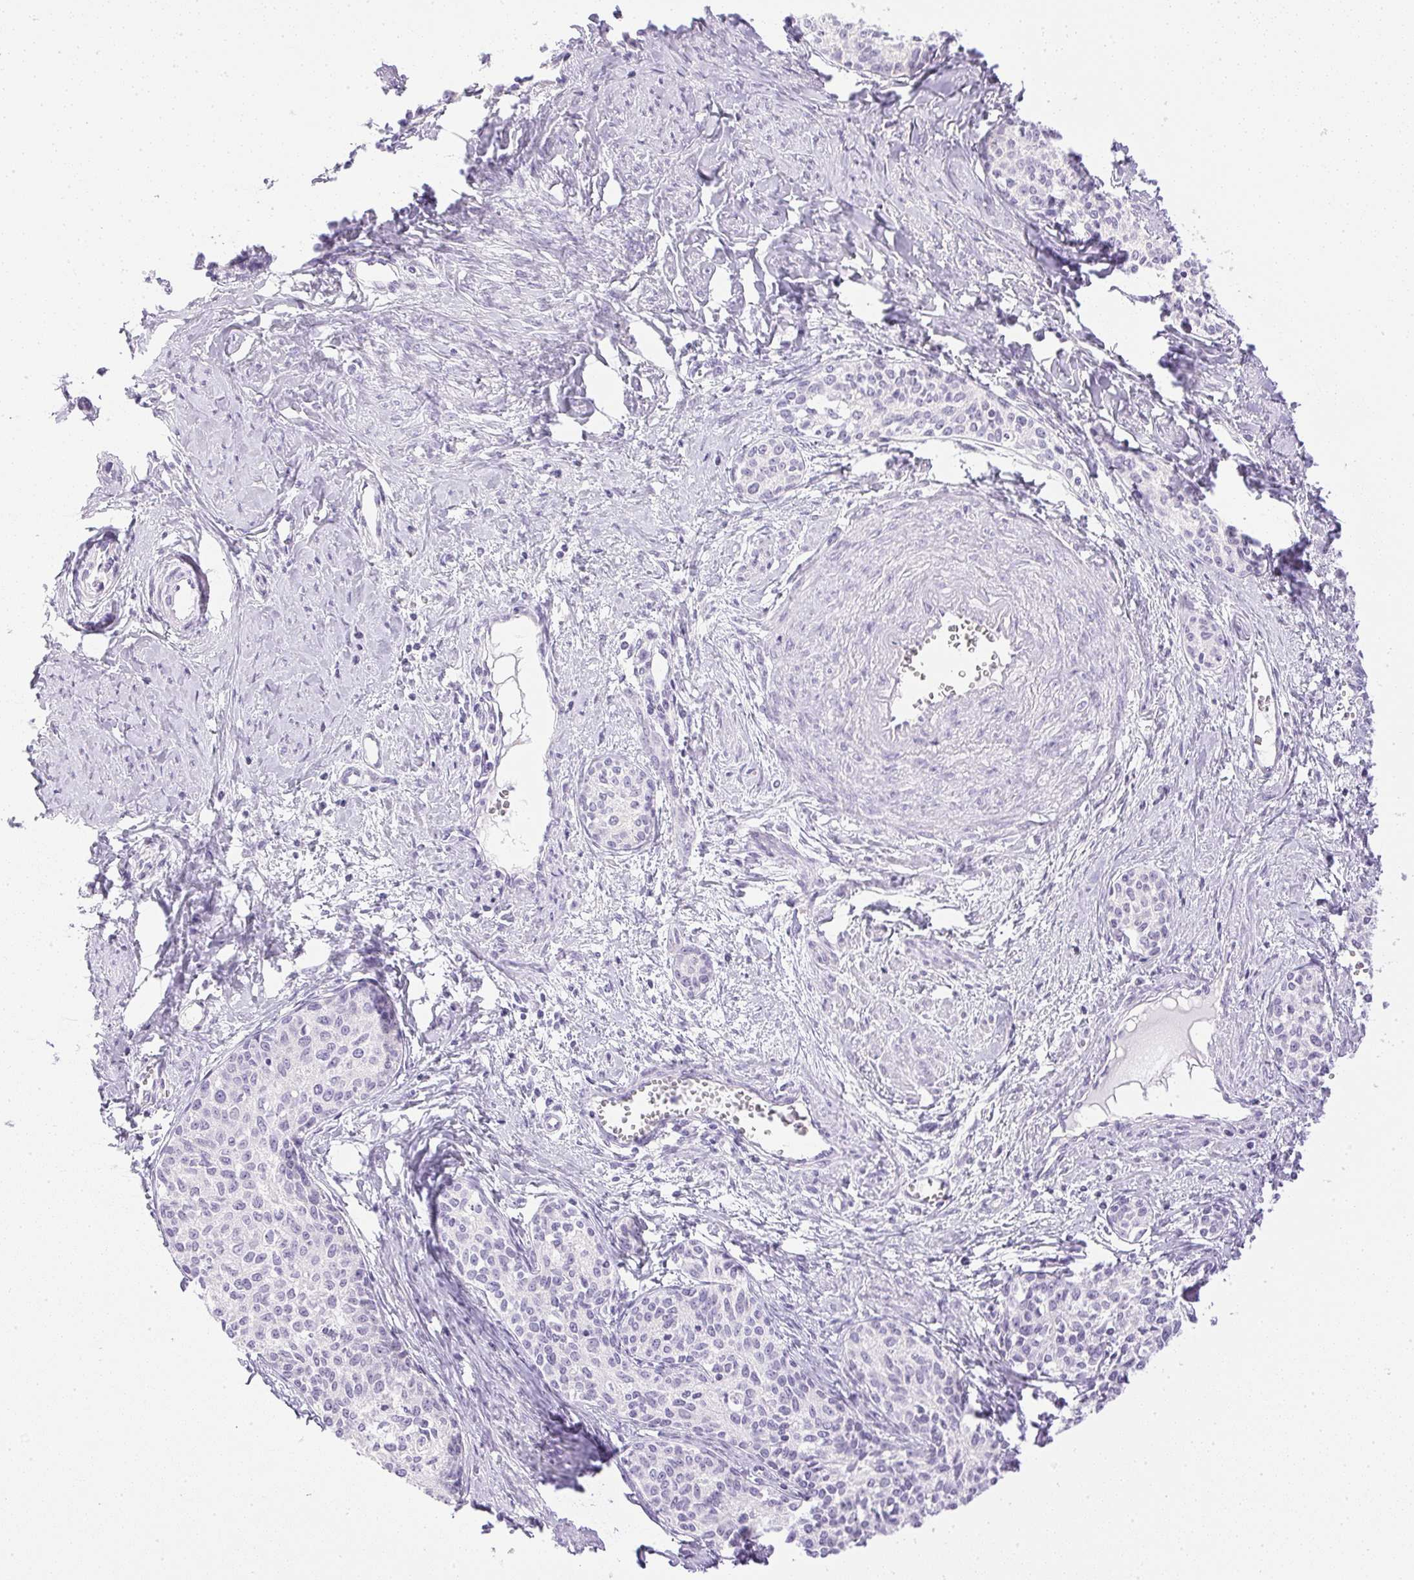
{"staining": {"intensity": "negative", "quantity": "none", "location": "none"}, "tissue": "cervical cancer", "cell_type": "Tumor cells", "image_type": "cancer", "snomed": [{"axis": "morphology", "description": "Squamous cell carcinoma, NOS"}, {"axis": "morphology", "description": "Adenocarcinoma, NOS"}, {"axis": "topography", "description": "Cervix"}], "caption": "Immunohistochemical staining of human cervical squamous cell carcinoma shows no significant positivity in tumor cells. Nuclei are stained in blue.", "gene": "CPB1", "patient": {"sex": "female", "age": 52}}